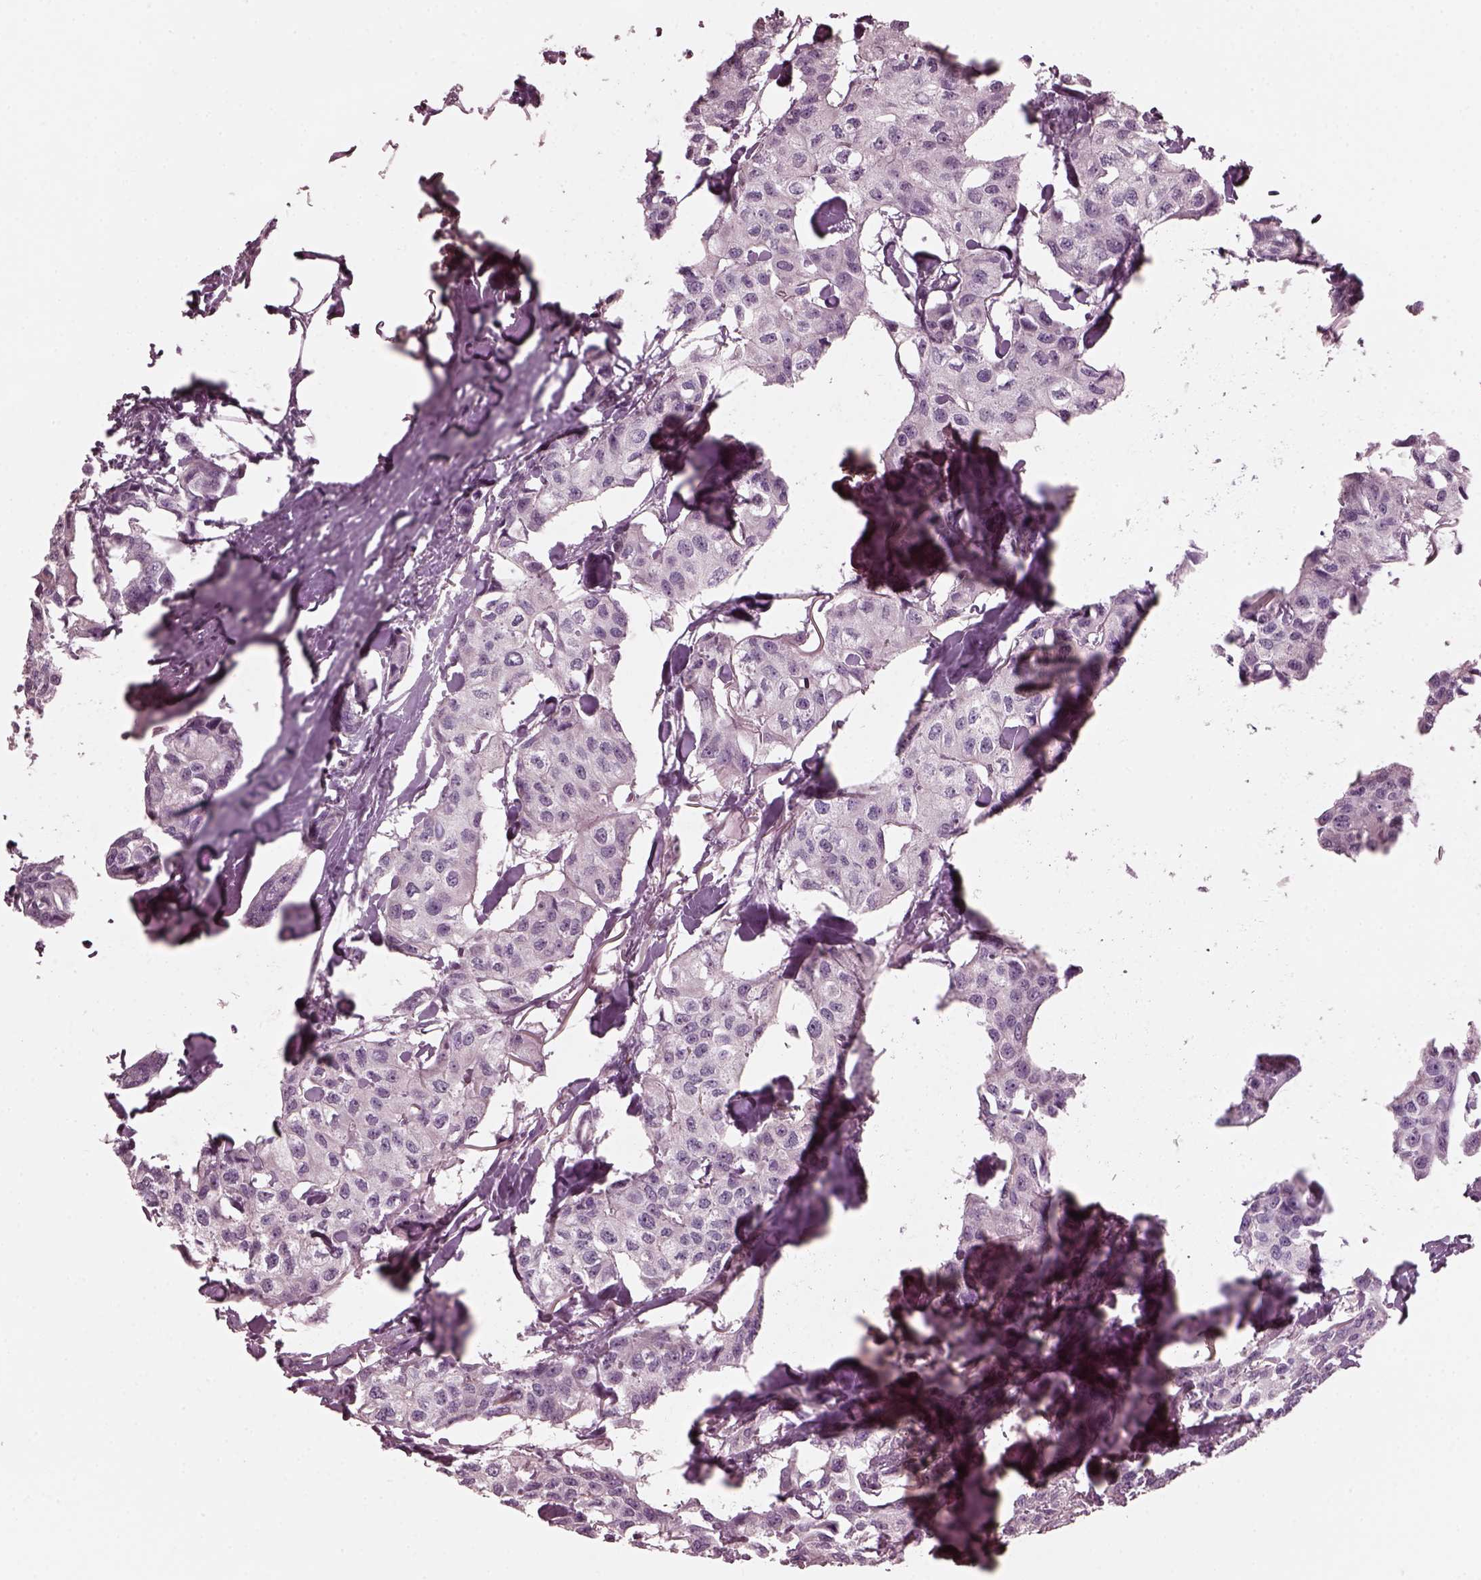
{"staining": {"intensity": "negative", "quantity": "none", "location": "none"}, "tissue": "breast cancer", "cell_type": "Tumor cells", "image_type": "cancer", "snomed": [{"axis": "morphology", "description": "Duct carcinoma"}, {"axis": "topography", "description": "Breast"}], "caption": "This is an immunohistochemistry (IHC) histopathology image of human breast cancer (invasive ductal carcinoma). There is no staining in tumor cells.", "gene": "PORCN", "patient": {"sex": "female", "age": 80}}